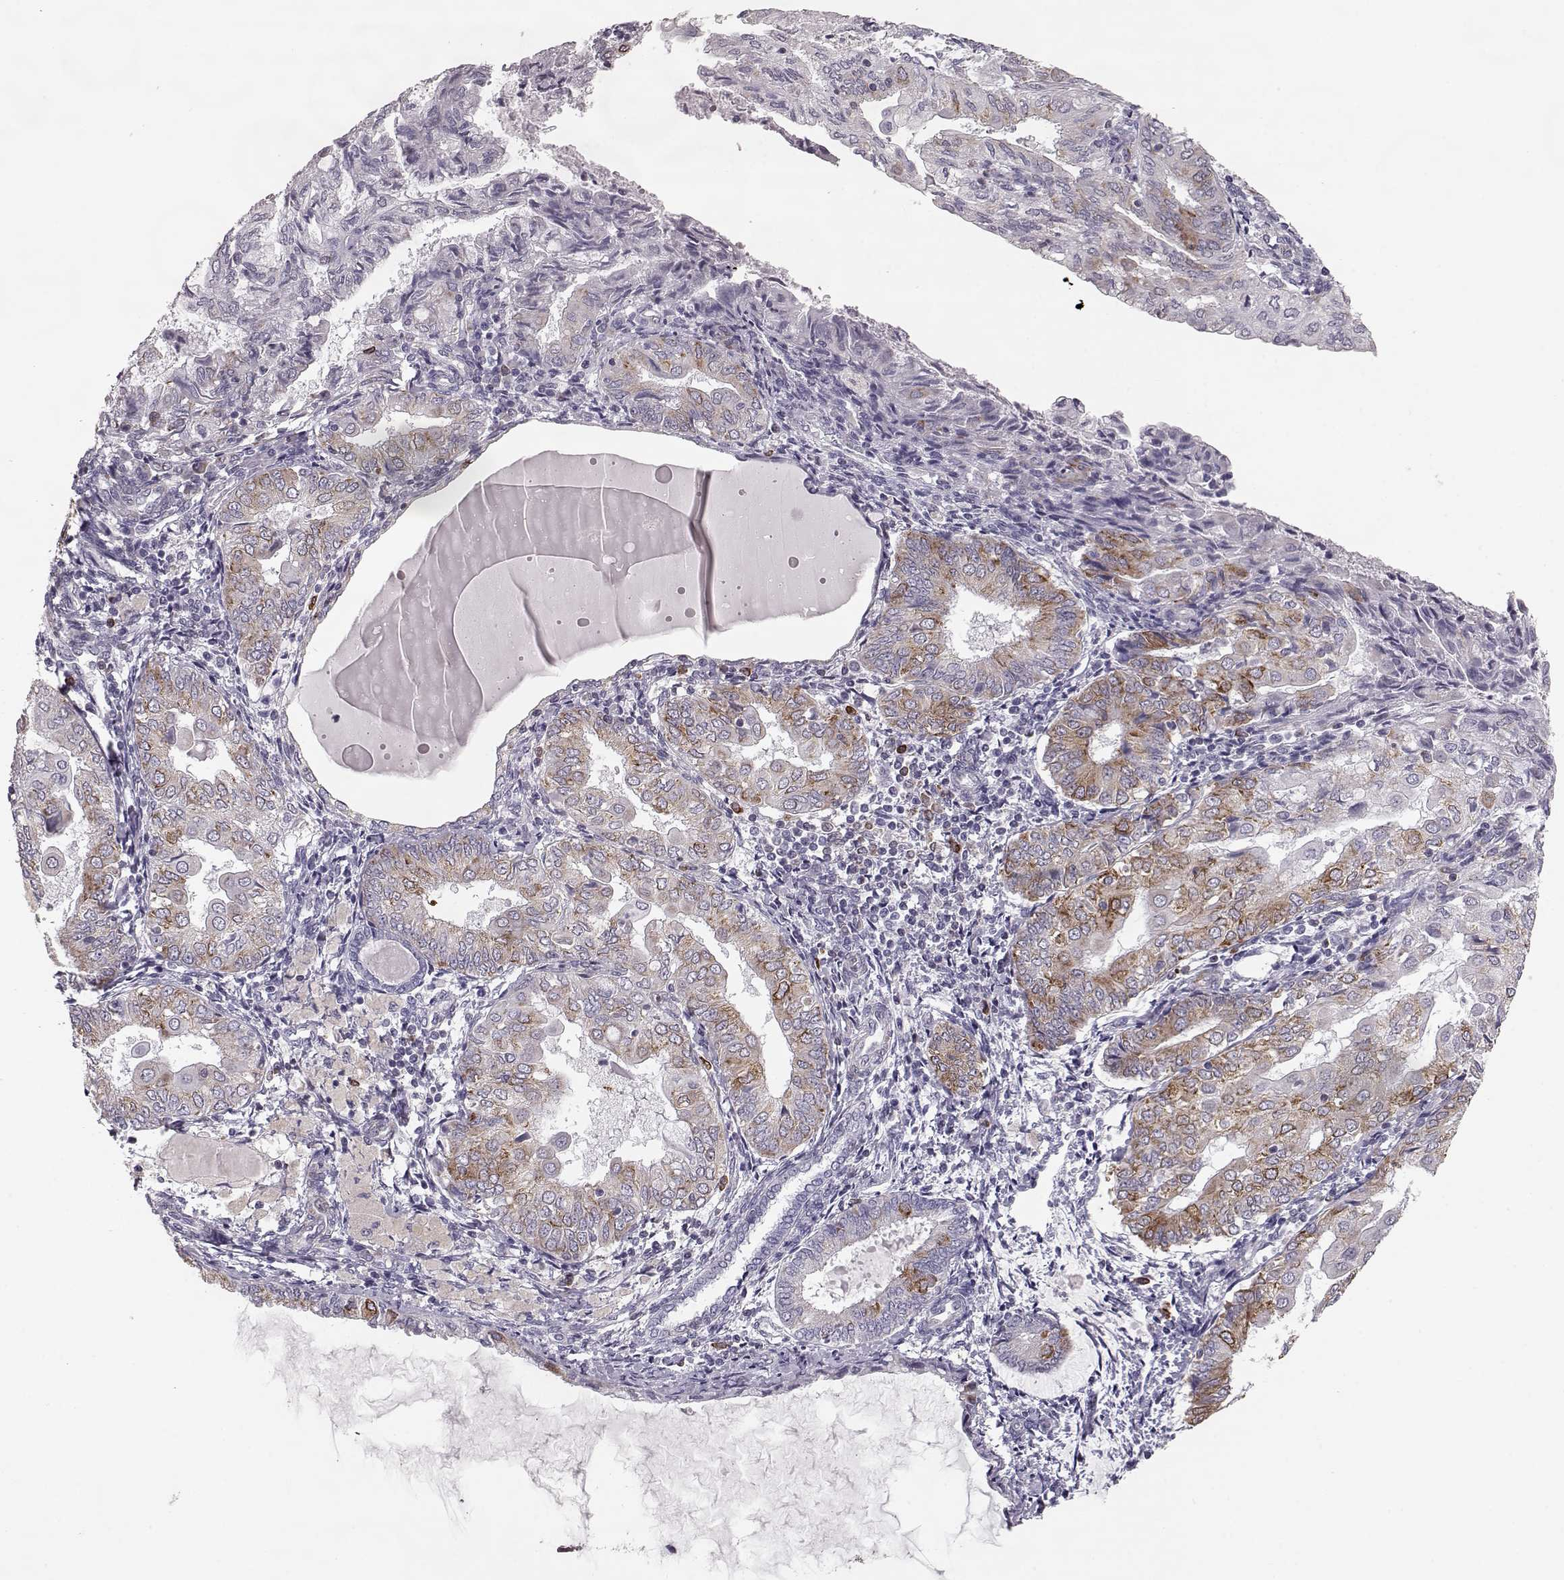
{"staining": {"intensity": "moderate", "quantity": "<25%", "location": "cytoplasmic/membranous"}, "tissue": "endometrial cancer", "cell_type": "Tumor cells", "image_type": "cancer", "snomed": [{"axis": "morphology", "description": "Adenocarcinoma, NOS"}, {"axis": "topography", "description": "Endometrium"}], "caption": "Brown immunohistochemical staining in endometrial cancer displays moderate cytoplasmic/membranous staining in approximately <25% of tumor cells. Immunohistochemistry stains the protein in brown and the nuclei are stained blue.", "gene": "ELOVL5", "patient": {"sex": "female", "age": 68}}